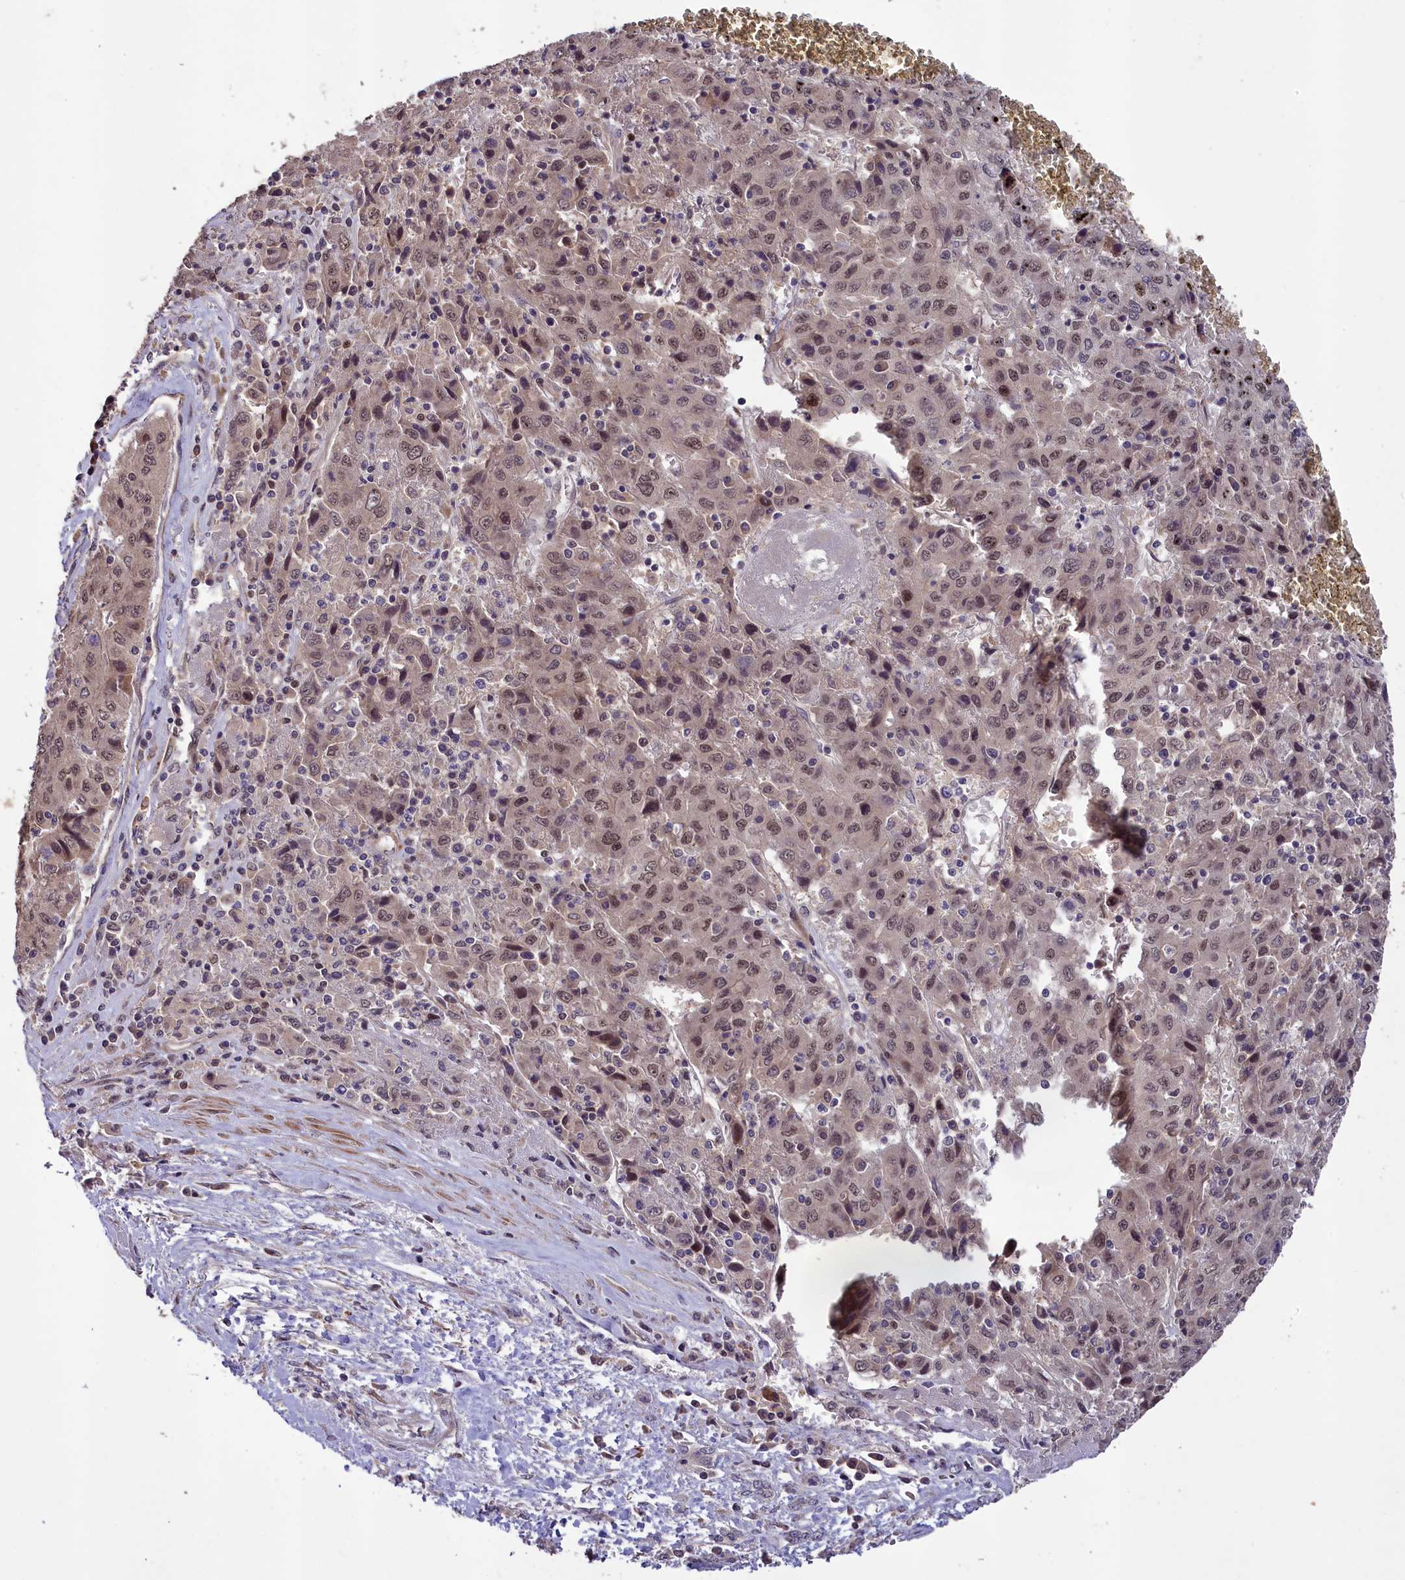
{"staining": {"intensity": "weak", "quantity": ">75%", "location": "nuclear"}, "tissue": "liver cancer", "cell_type": "Tumor cells", "image_type": "cancer", "snomed": [{"axis": "morphology", "description": "Carcinoma, Hepatocellular, NOS"}, {"axis": "topography", "description": "Liver"}], "caption": "An immunohistochemistry (IHC) photomicrograph of neoplastic tissue is shown. Protein staining in brown labels weak nuclear positivity in liver hepatocellular carcinoma within tumor cells.", "gene": "DNAJB9", "patient": {"sex": "female", "age": 53}}